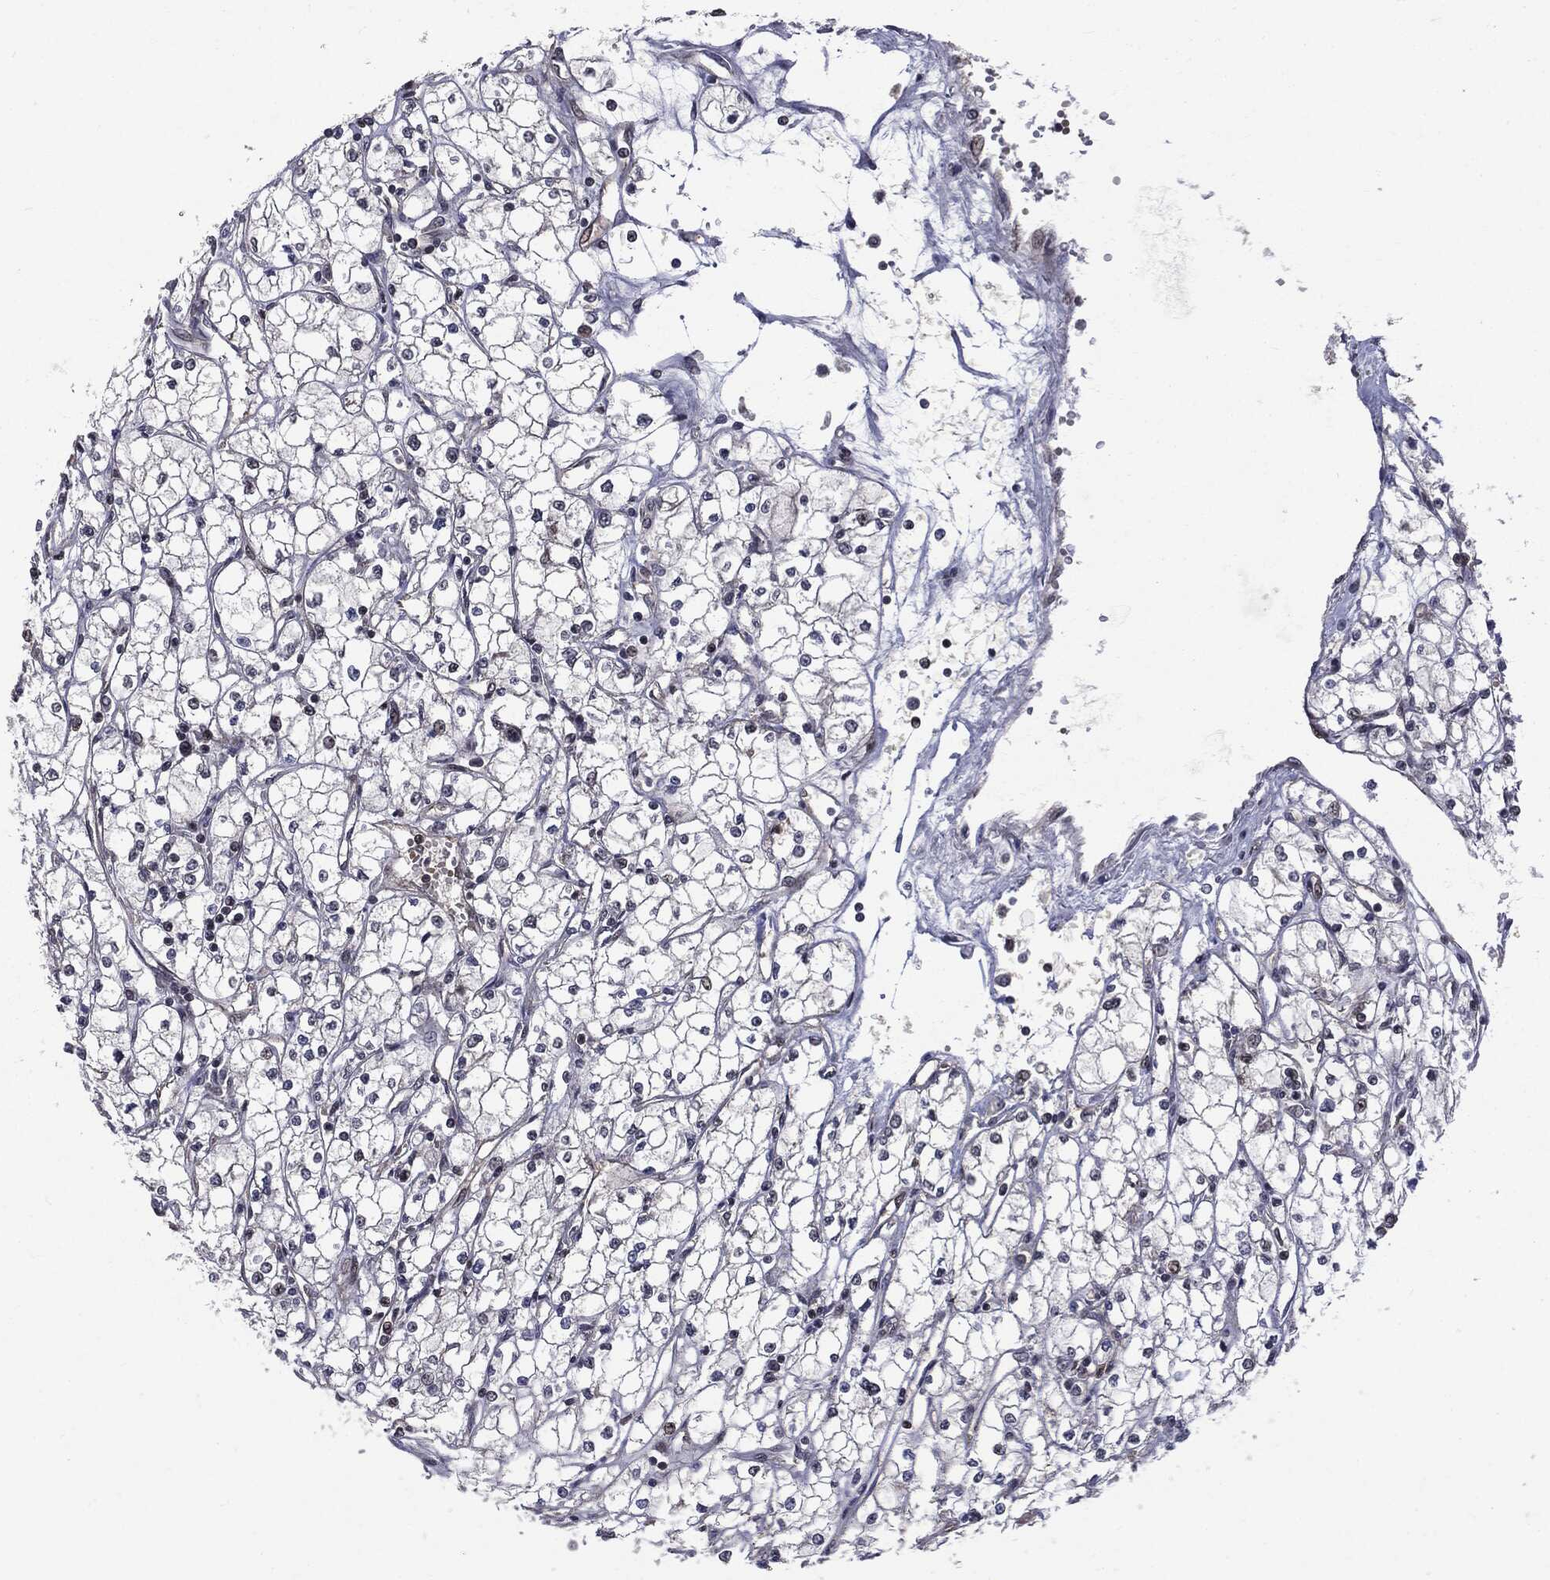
{"staining": {"intensity": "negative", "quantity": "none", "location": "none"}, "tissue": "renal cancer", "cell_type": "Tumor cells", "image_type": "cancer", "snomed": [{"axis": "morphology", "description": "Adenocarcinoma, NOS"}, {"axis": "topography", "description": "Kidney"}], "caption": "Immunohistochemistry of human renal adenocarcinoma reveals no positivity in tumor cells.", "gene": "PTPA", "patient": {"sex": "male", "age": 67}}